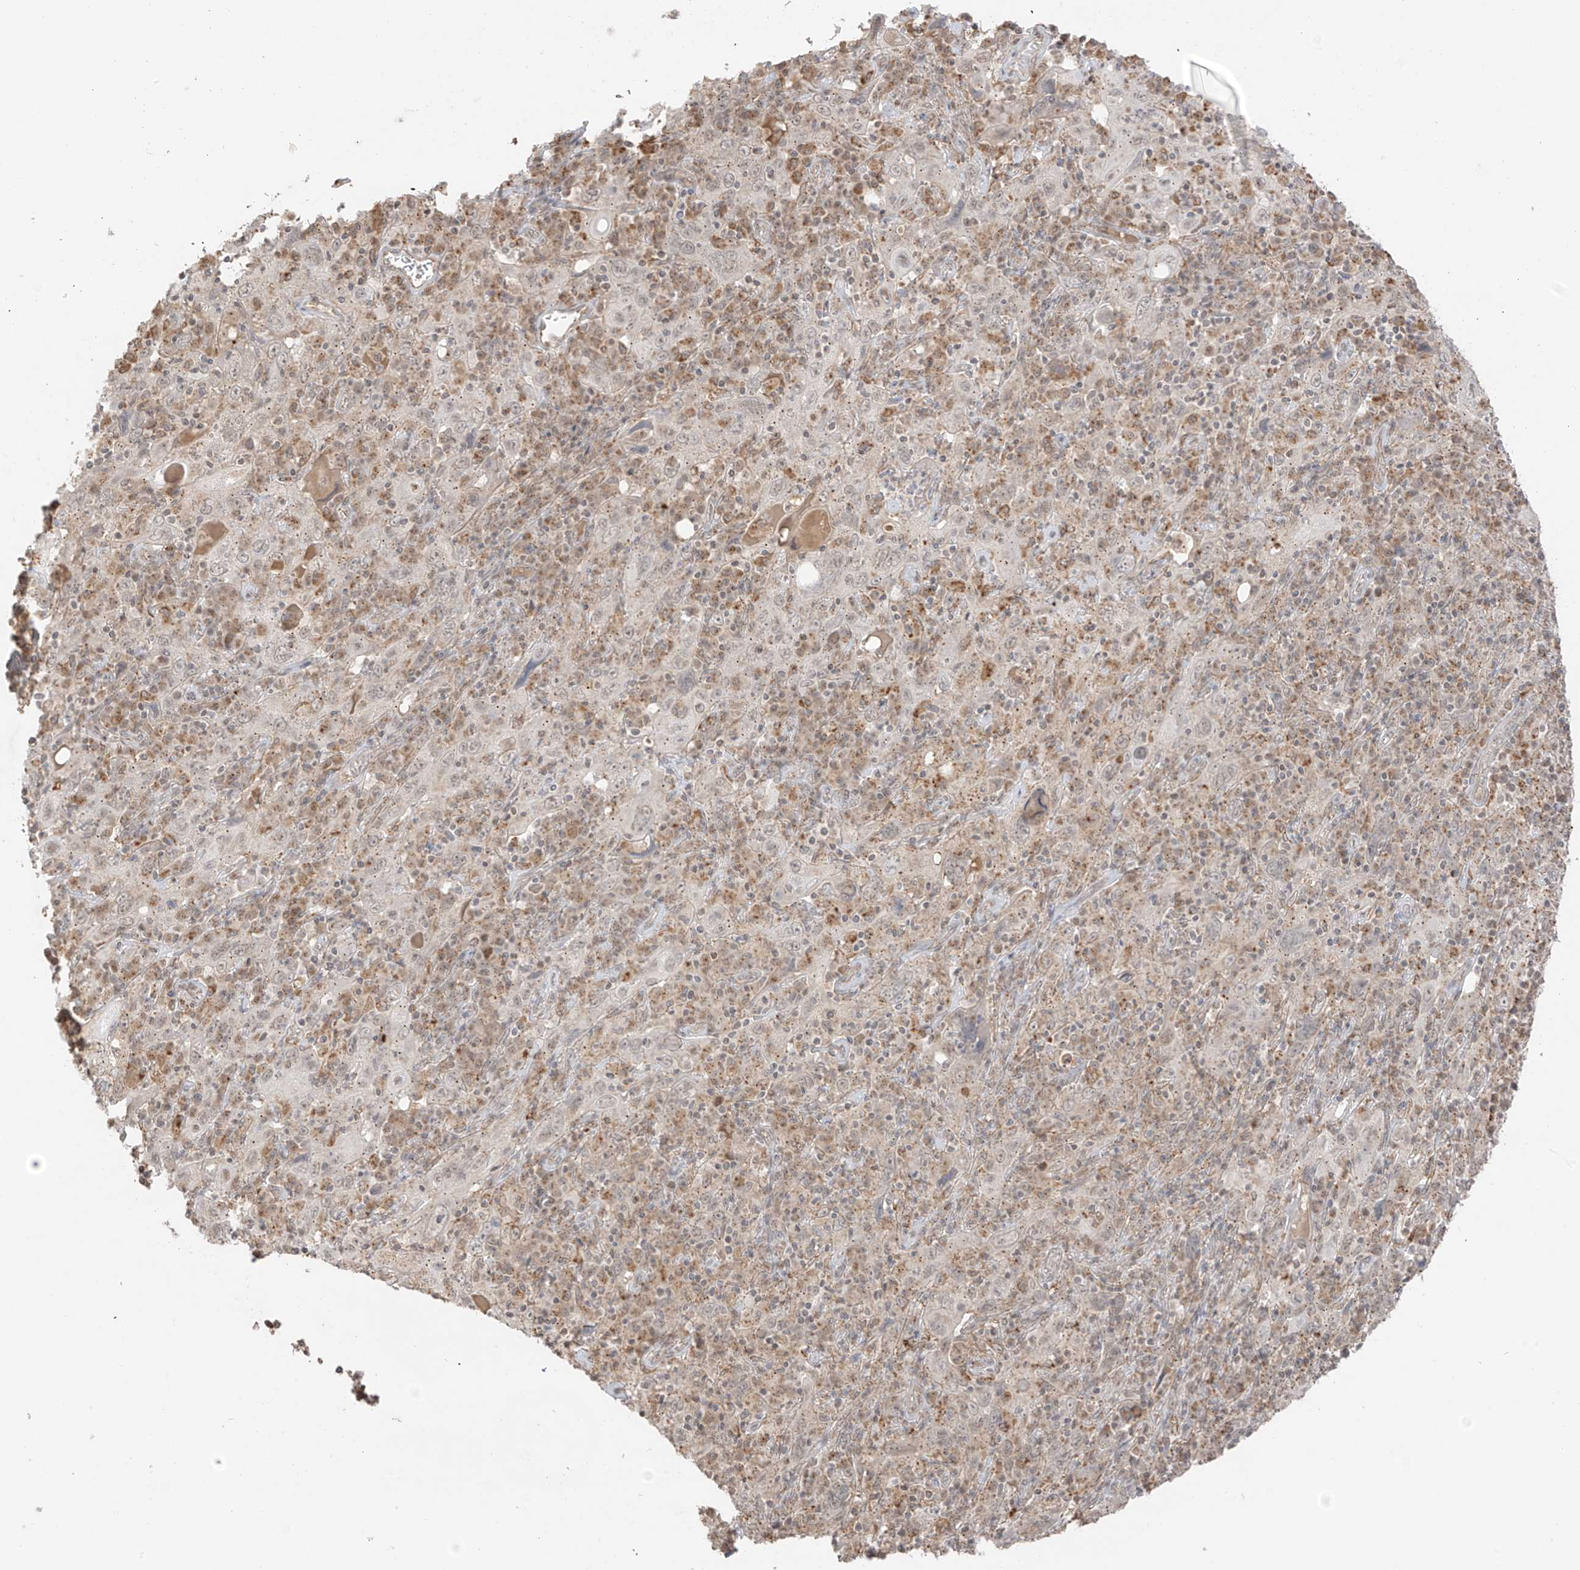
{"staining": {"intensity": "weak", "quantity": "25%-75%", "location": "cytoplasmic/membranous"}, "tissue": "cervical cancer", "cell_type": "Tumor cells", "image_type": "cancer", "snomed": [{"axis": "morphology", "description": "Squamous cell carcinoma, NOS"}, {"axis": "topography", "description": "Cervix"}], "caption": "High-power microscopy captured an immunohistochemistry (IHC) histopathology image of squamous cell carcinoma (cervical), revealing weak cytoplasmic/membranous expression in approximately 25%-75% of tumor cells. The protein is stained brown, and the nuclei are stained in blue (DAB (3,3'-diaminobenzidine) IHC with brightfield microscopy, high magnification).", "gene": "N4BP3", "patient": {"sex": "female", "age": 46}}